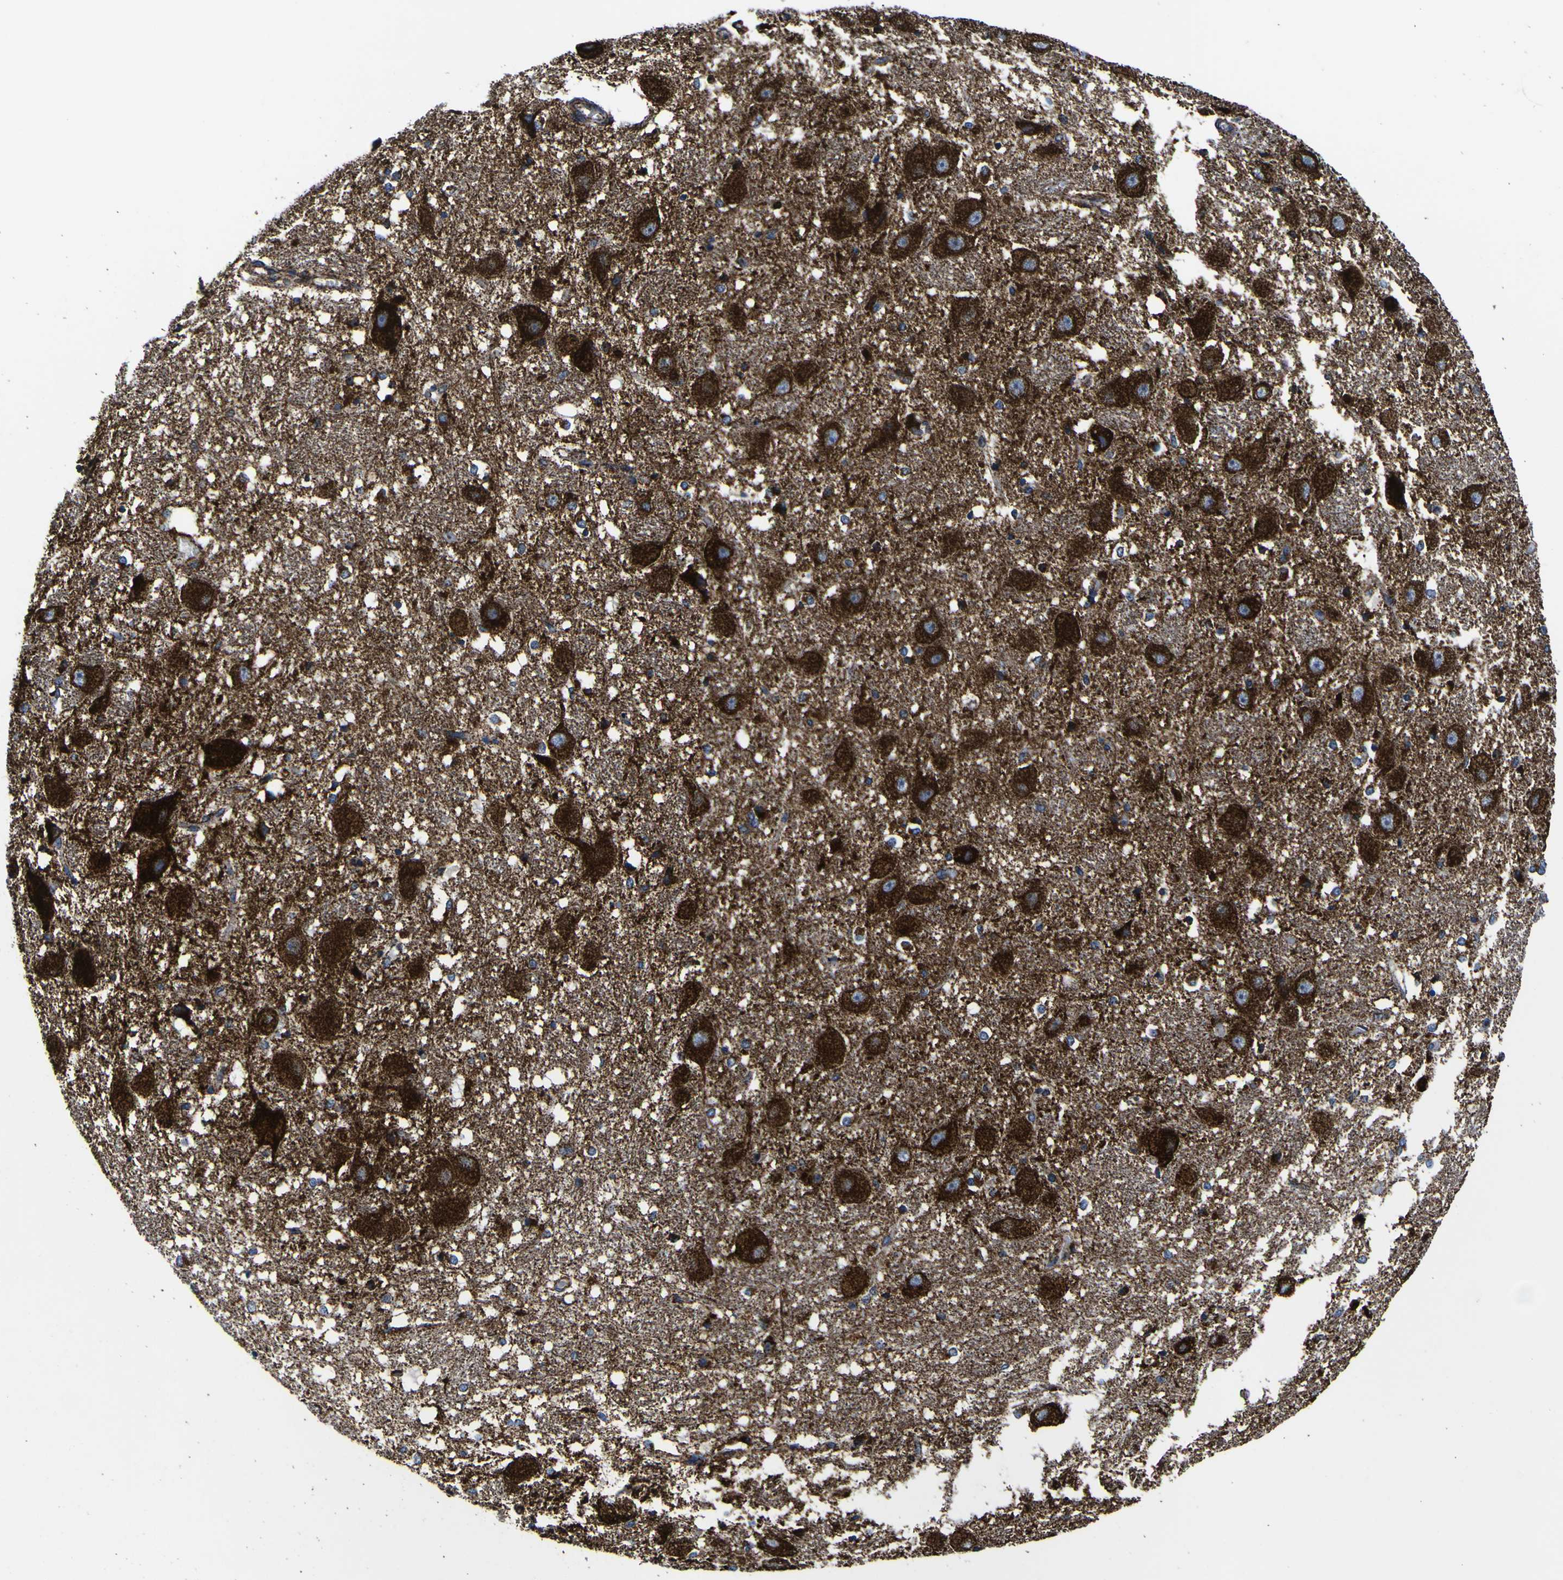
{"staining": {"intensity": "moderate", "quantity": "25%-75%", "location": "cytoplasmic/membranous"}, "tissue": "hippocampus", "cell_type": "Glial cells", "image_type": "normal", "snomed": [{"axis": "morphology", "description": "Normal tissue, NOS"}, {"axis": "topography", "description": "Hippocampus"}], "caption": "A brown stain labels moderate cytoplasmic/membranous staining of a protein in glial cells of unremarkable human hippocampus. The protein is shown in brown color, while the nuclei are stained blue.", "gene": "PTRH2", "patient": {"sex": "female", "age": 19}}